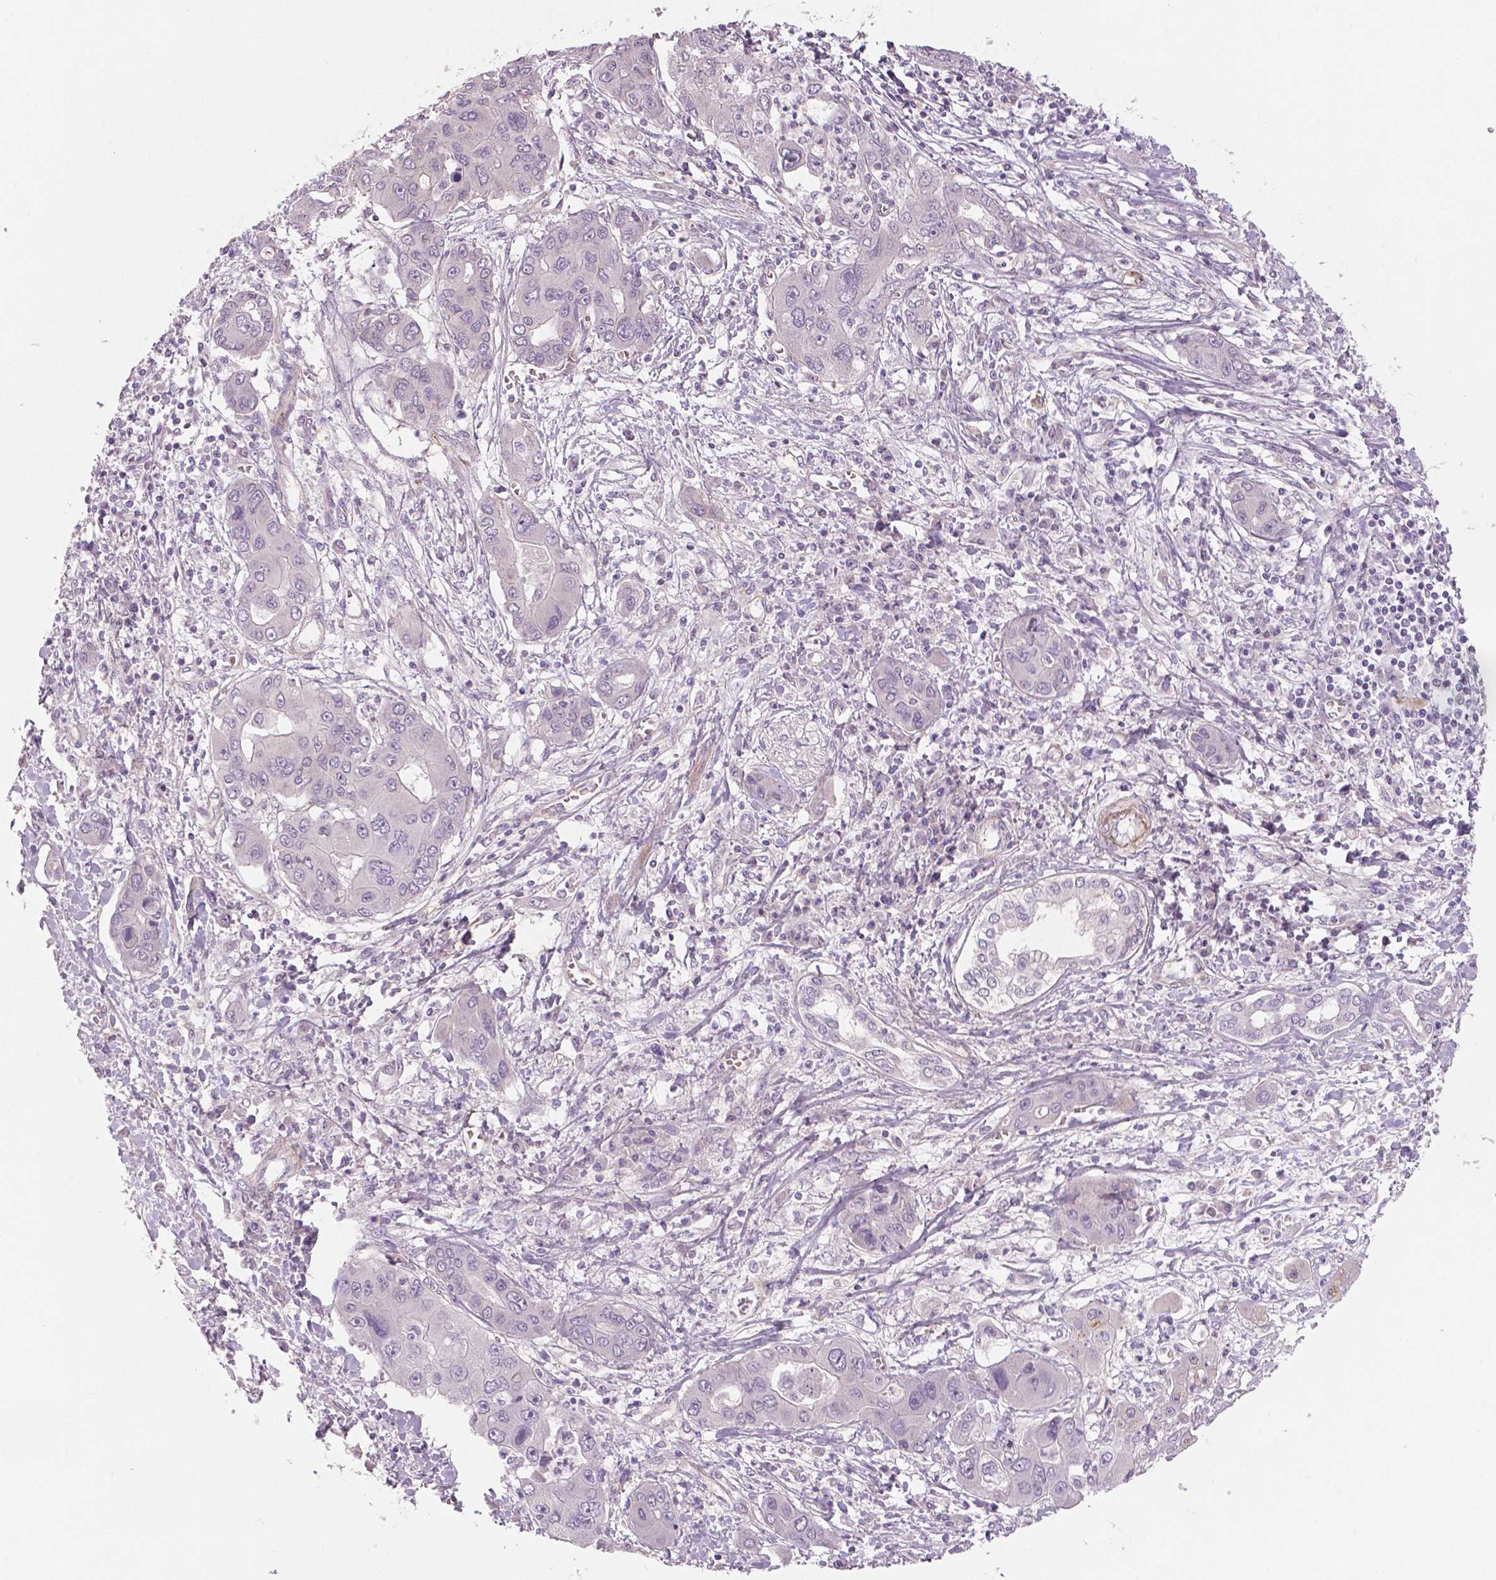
{"staining": {"intensity": "negative", "quantity": "none", "location": "none"}, "tissue": "liver cancer", "cell_type": "Tumor cells", "image_type": "cancer", "snomed": [{"axis": "morphology", "description": "Cholangiocarcinoma"}, {"axis": "topography", "description": "Liver"}], "caption": "This is a histopathology image of immunohistochemistry staining of cholangiocarcinoma (liver), which shows no positivity in tumor cells. (Stains: DAB (3,3'-diaminobenzidine) IHC with hematoxylin counter stain, Microscopy: brightfield microscopy at high magnification).", "gene": "FLT1", "patient": {"sex": "male", "age": 67}}